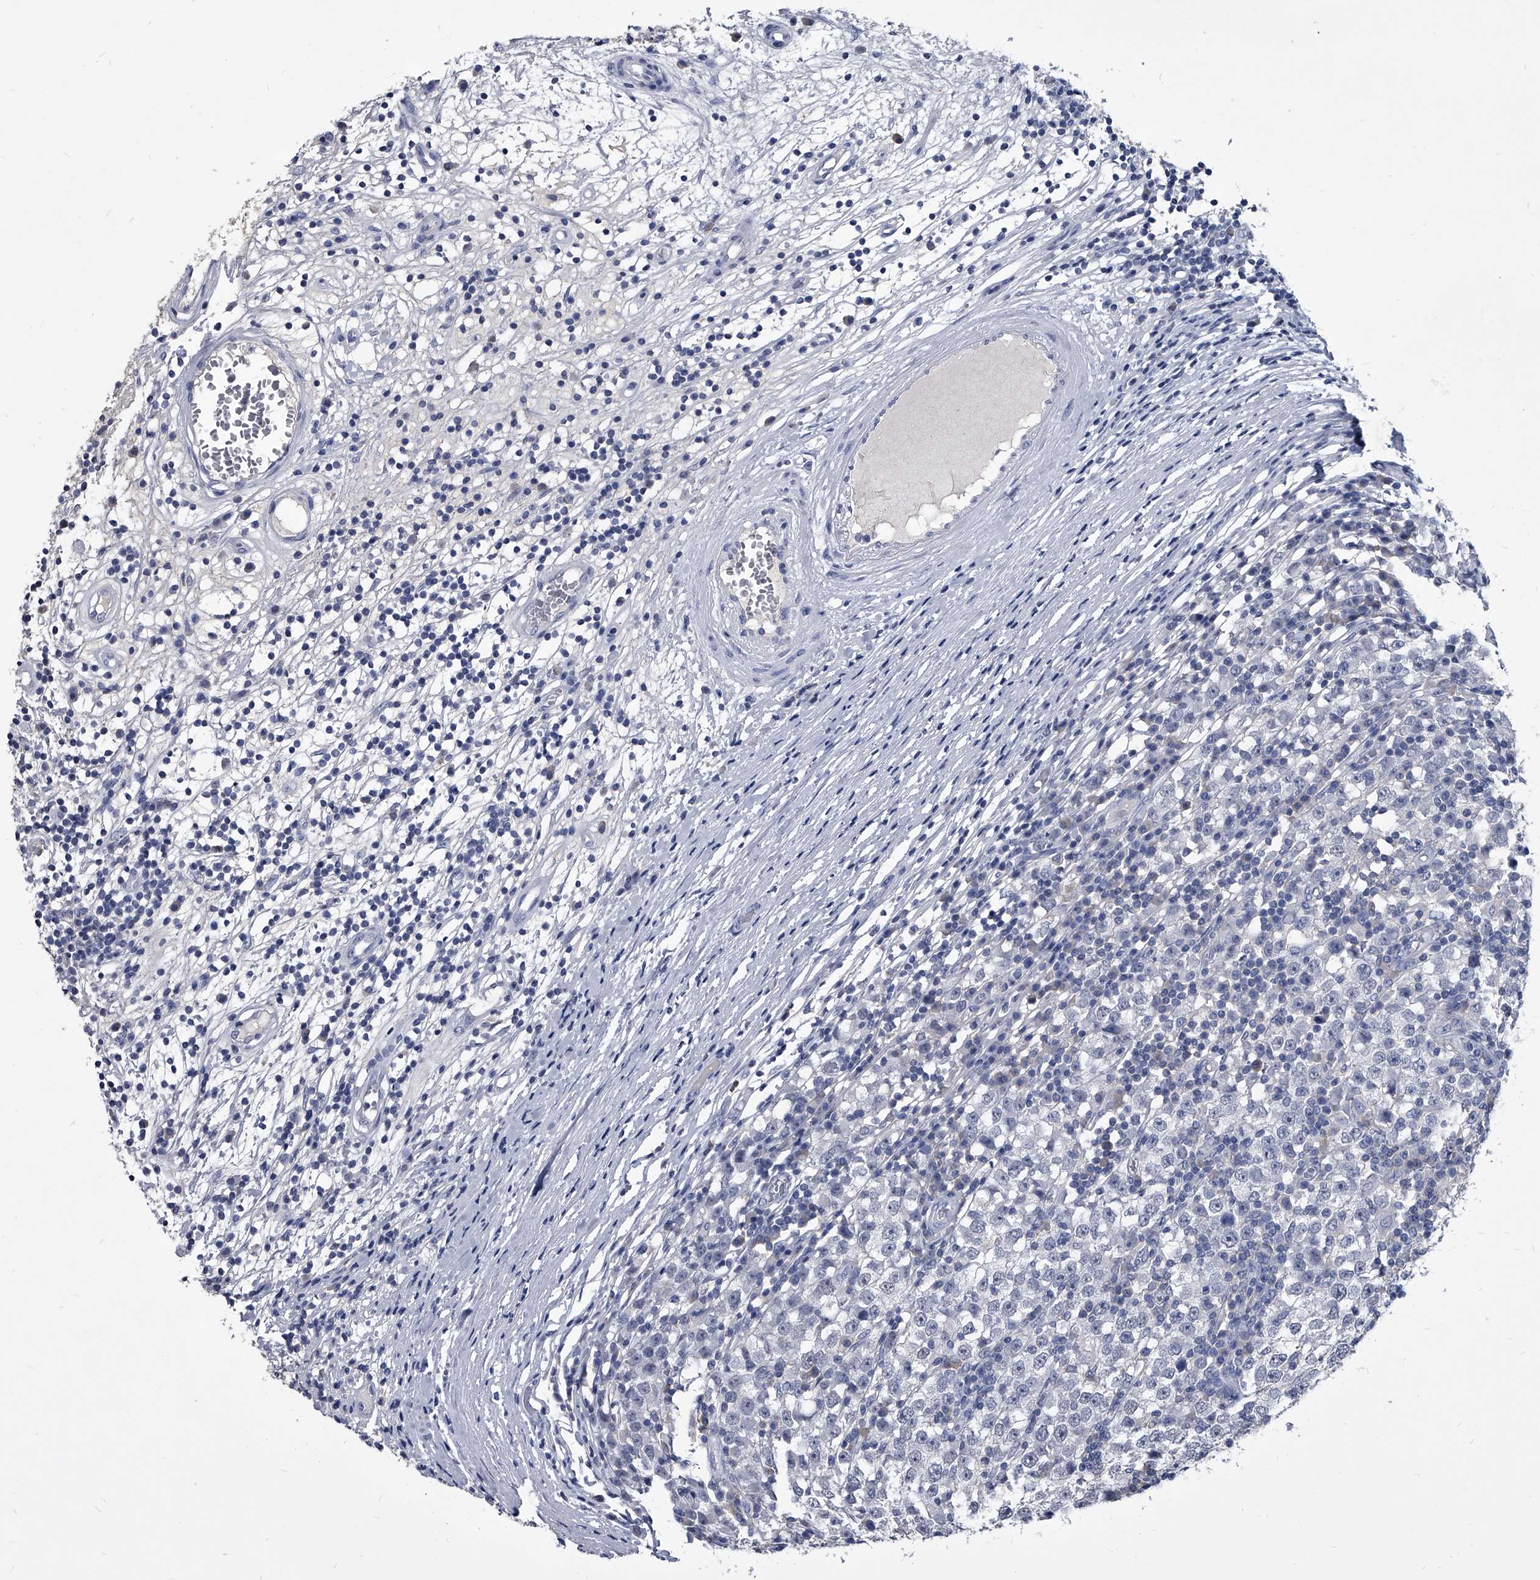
{"staining": {"intensity": "negative", "quantity": "none", "location": "none"}, "tissue": "testis cancer", "cell_type": "Tumor cells", "image_type": "cancer", "snomed": [{"axis": "morphology", "description": "Seminoma, NOS"}, {"axis": "topography", "description": "Testis"}], "caption": "This image is of testis cancer (seminoma) stained with immunohistochemistry to label a protein in brown with the nuclei are counter-stained blue. There is no staining in tumor cells.", "gene": "BCAS1", "patient": {"sex": "male", "age": 65}}